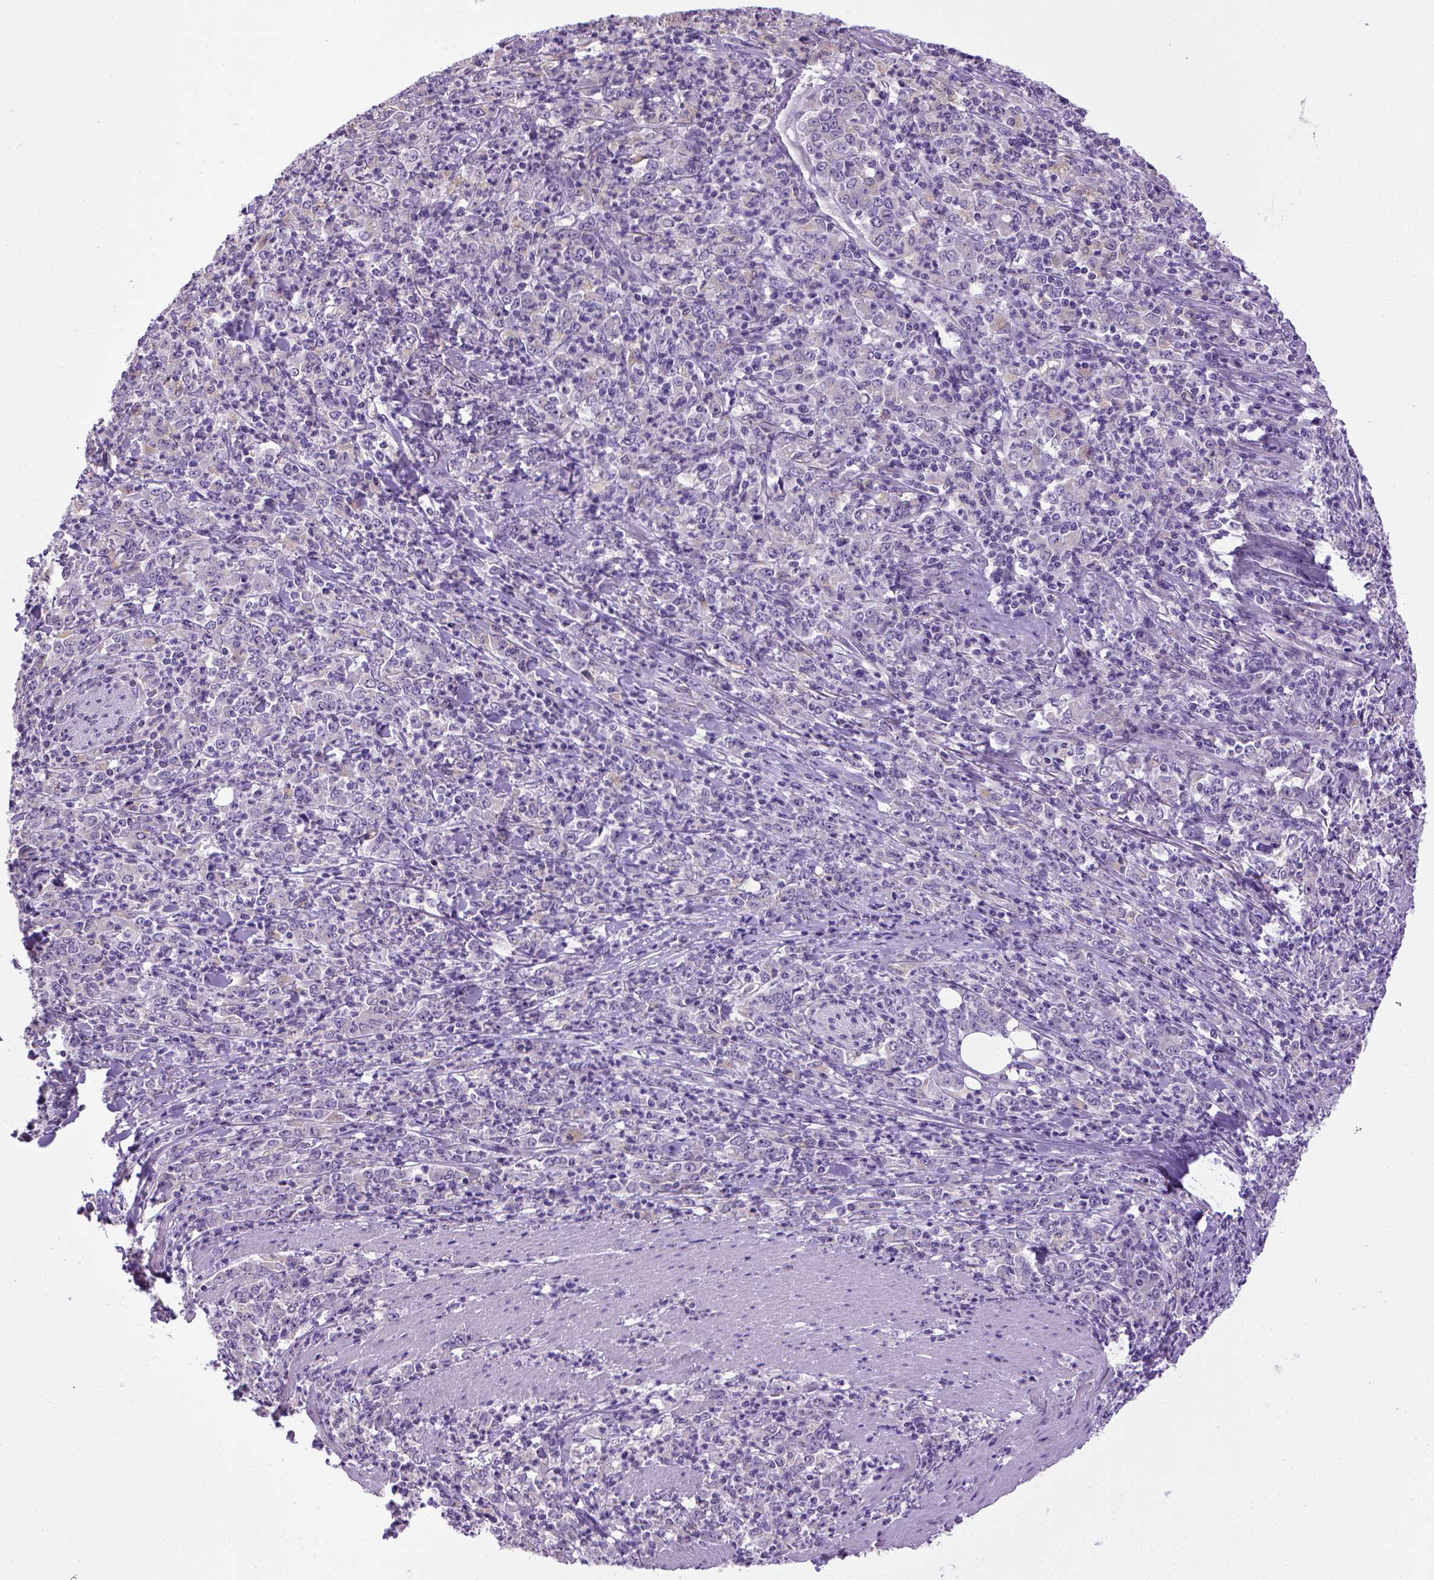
{"staining": {"intensity": "negative", "quantity": "none", "location": "none"}, "tissue": "stomach cancer", "cell_type": "Tumor cells", "image_type": "cancer", "snomed": [{"axis": "morphology", "description": "Adenocarcinoma, NOS"}, {"axis": "topography", "description": "Stomach, lower"}], "caption": "Immunohistochemistry micrograph of neoplastic tissue: human adenocarcinoma (stomach) stained with DAB (3,3'-diaminobenzidine) displays no significant protein staining in tumor cells. (Brightfield microscopy of DAB (3,3'-diaminobenzidine) immunohistochemistry (IHC) at high magnification).", "gene": "CDH1", "patient": {"sex": "female", "age": 71}}